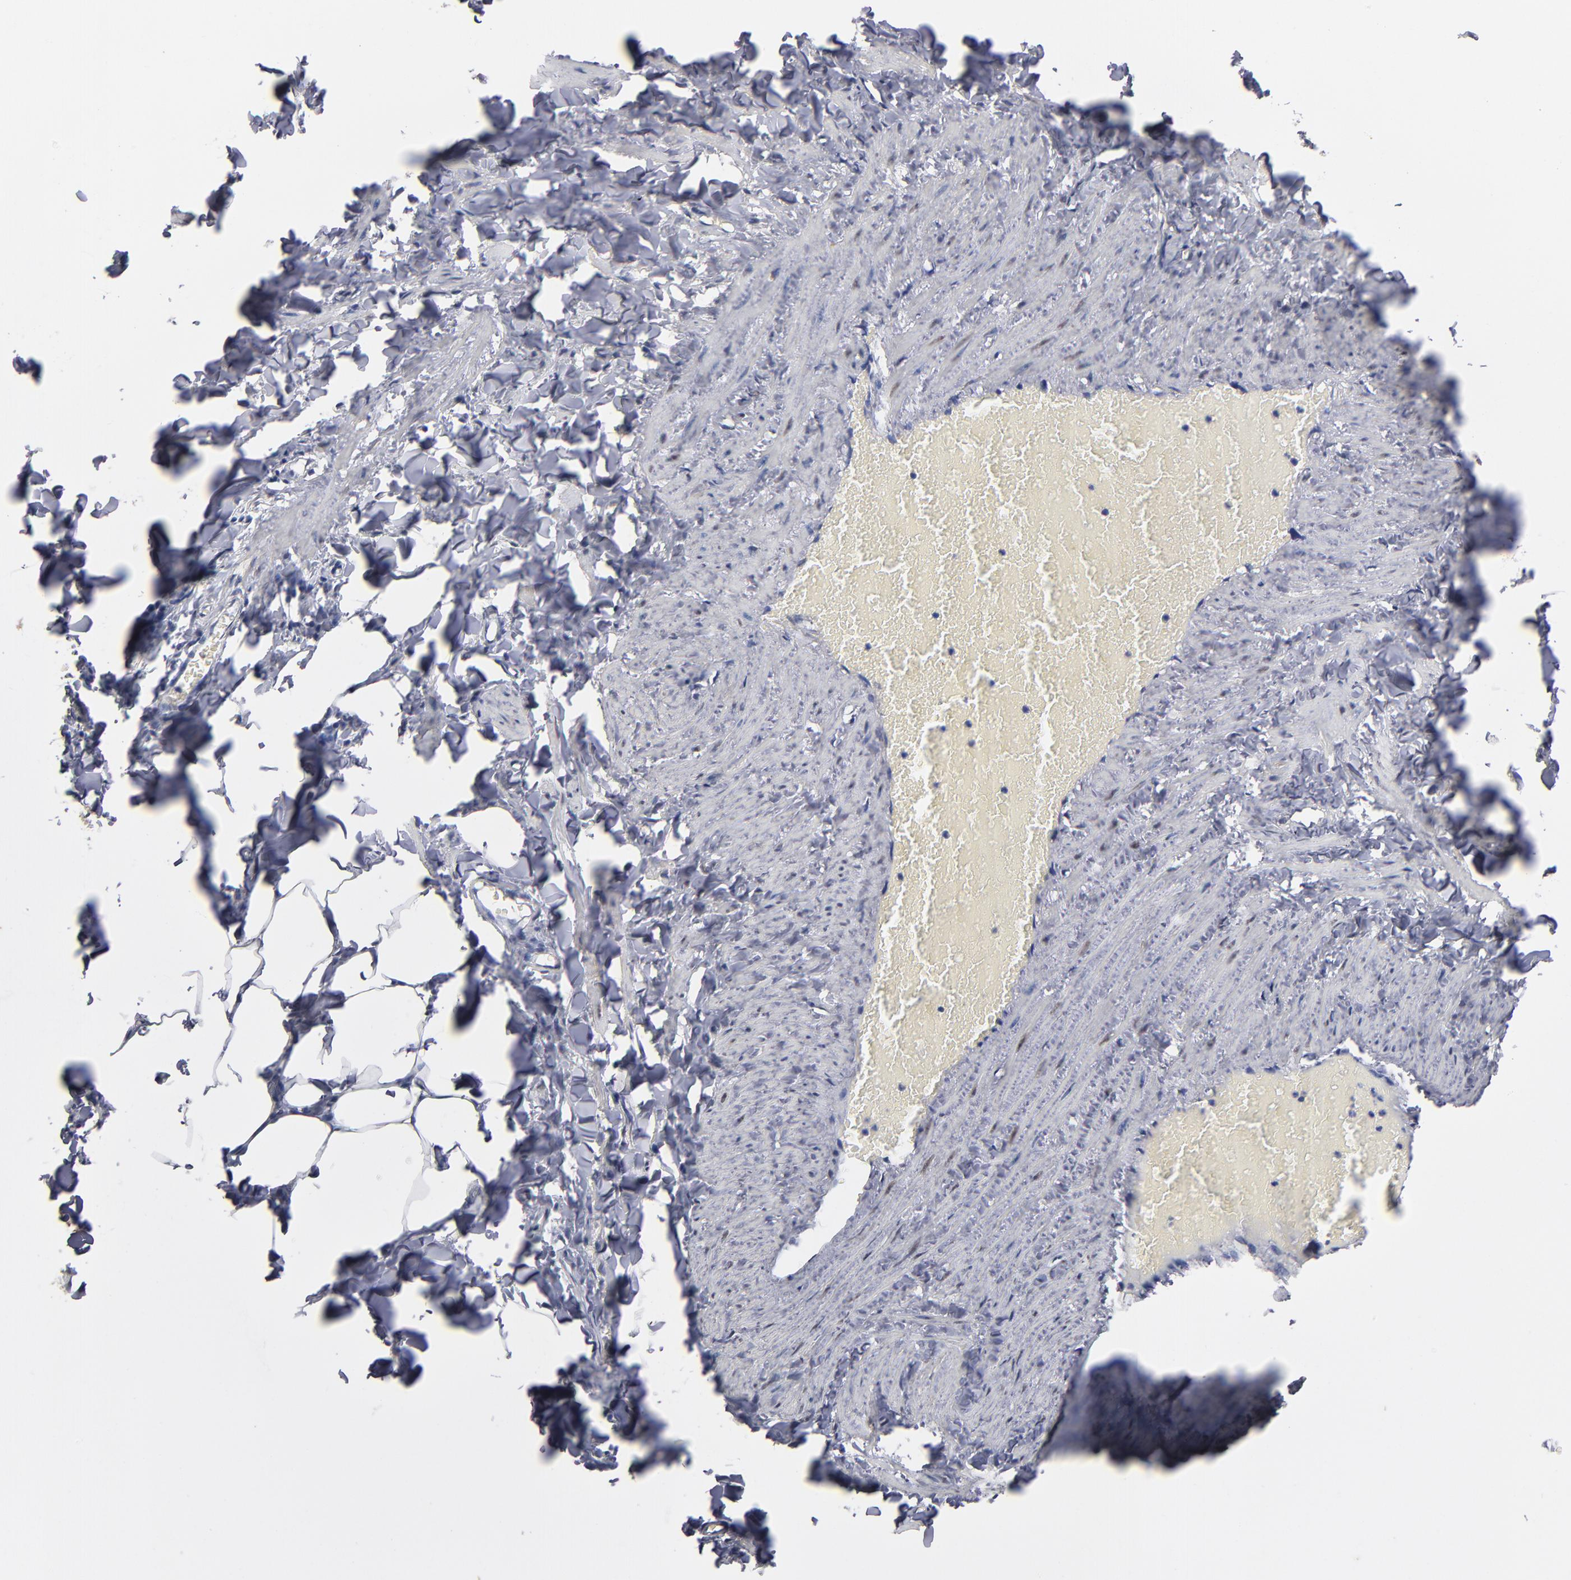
{"staining": {"intensity": "negative", "quantity": "none", "location": "none"}, "tissue": "adipose tissue", "cell_type": "Adipocytes", "image_type": "normal", "snomed": [{"axis": "morphology", "description": "Normal tissue, NOS"}, {"axis": "topography", "description": "Vascular tissue"}], "caption": "Adipose tissue was stained to show a protein in brown. There is no significant staining in adipocytes.", "gene": "HUWE1", "patient": {"sex": "male", "age": 41}}